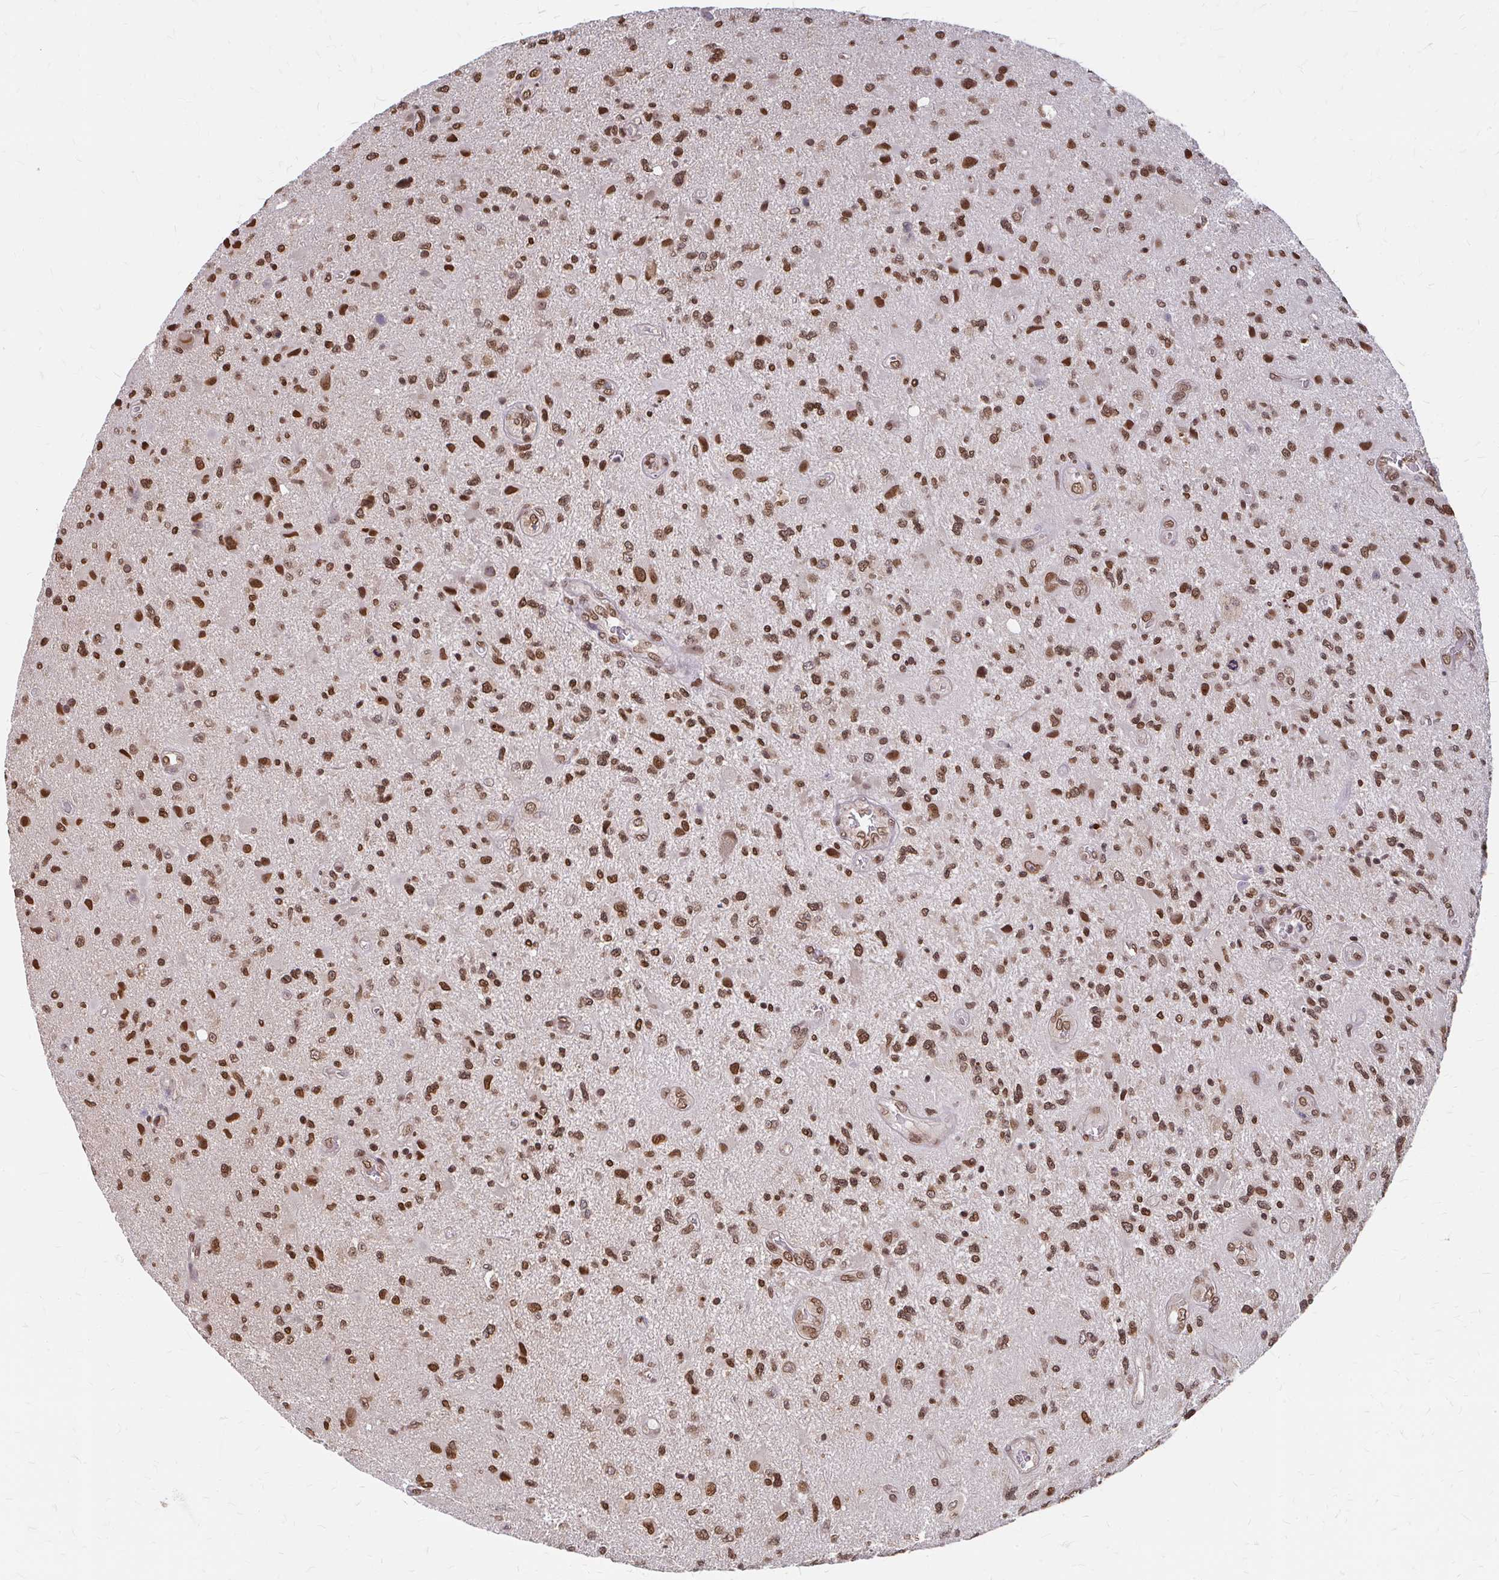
{"staining": {"intensity": "moderate", "quantity": ">75%", "location": "nuclear"}, "tissue": "glioma", "cell_type": "Tumor cells", "image_type": "cancer", "snomed": [{"axis": "morphology", "description": "Glioma, malignant, High grade"}, {"axis": "topography", "description": "Brain"}], "caption": "A brown stain shows moderate nuclear positivity of a protein in malignant glioma (high-grade) tumor cells.", "gene": "XPO1", "patient": {"sex": "male", "age": 67}}